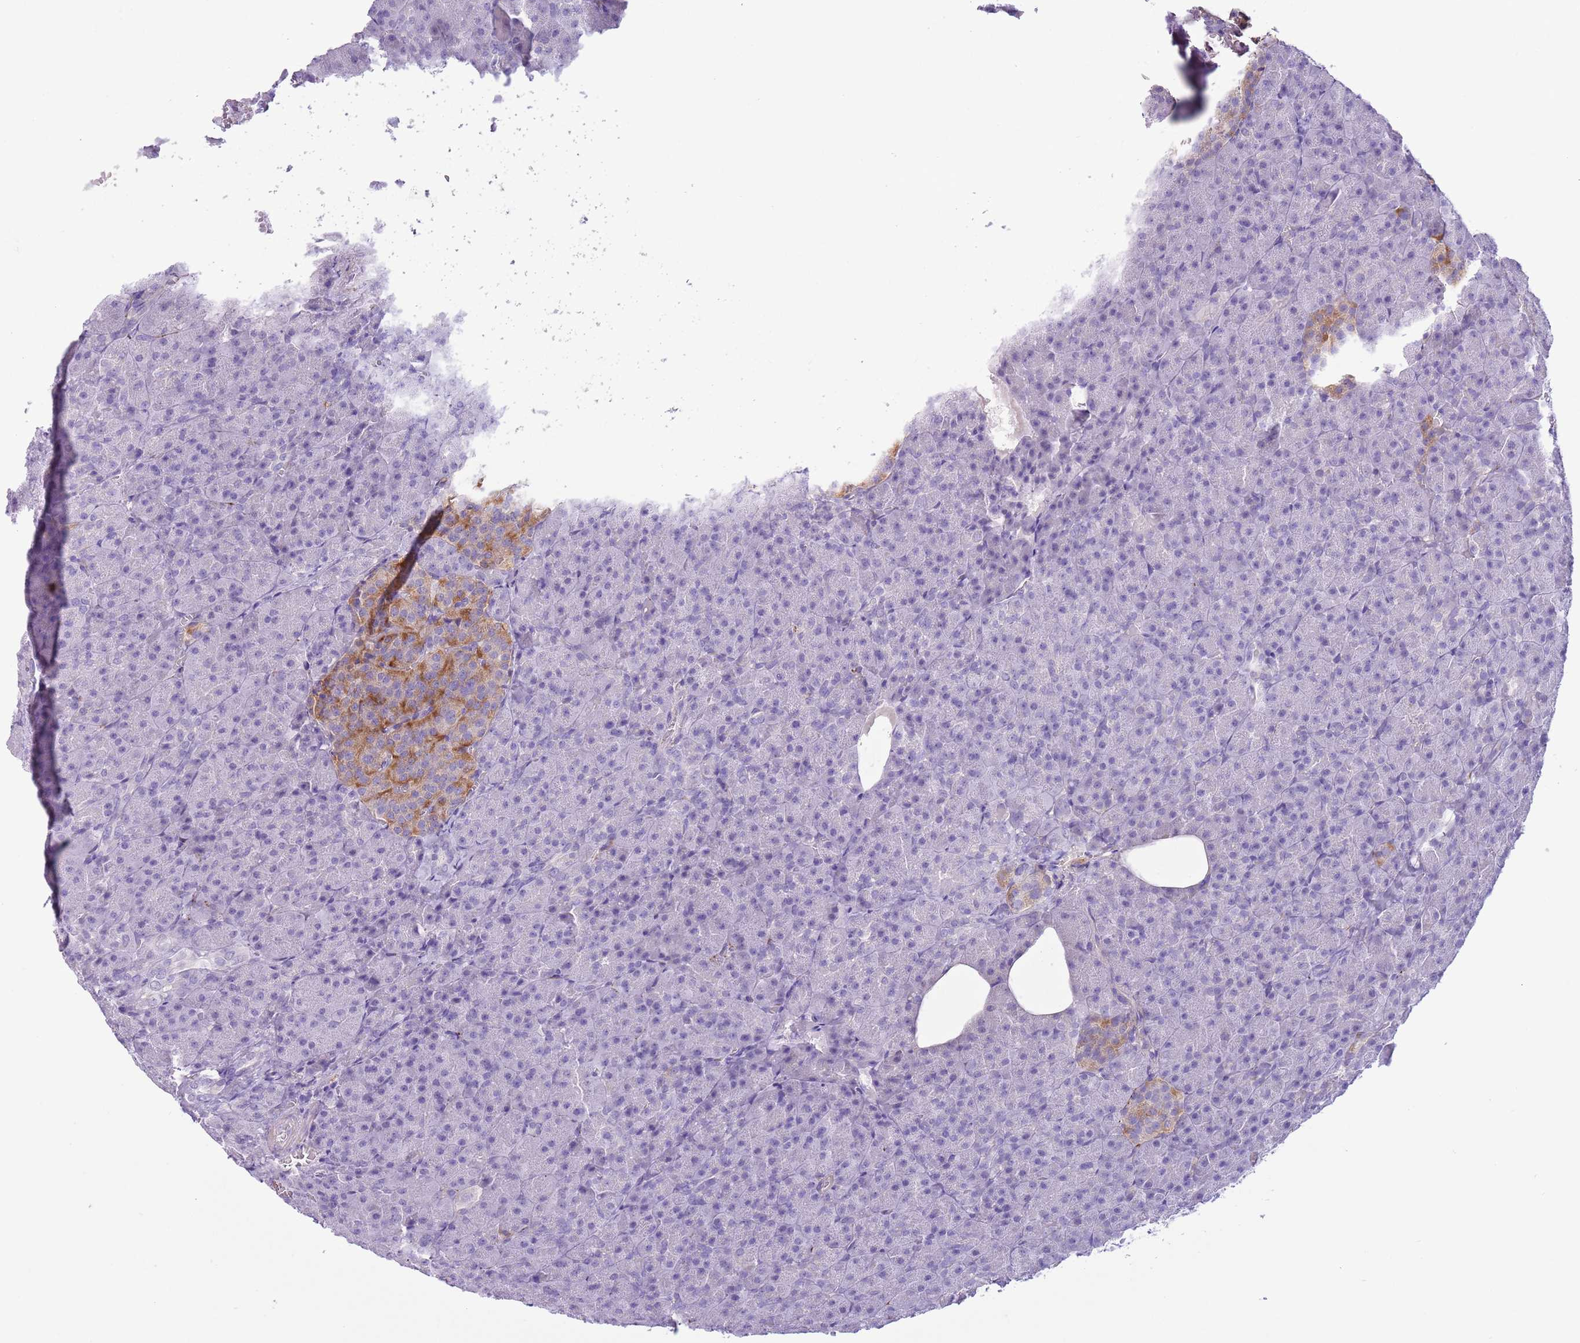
{"staining": {"intensity": "negative", "quantity": "none", "location": "none"}, "tissue": "pancreas", "cell_type": "Exocrine glandular cells", "image_type": "normal", "snomed": [{"axis": "morphology", "description": "Normal tissue, NOS"}, {"axis": "topography", "description": "Pancreas"}], "caption": "Image shows no protein positivity in exocrine glandular cells of unremarkable pancreas.", "gene": "SLC7A14", "patient": {"sex": "female", "age": 74}}